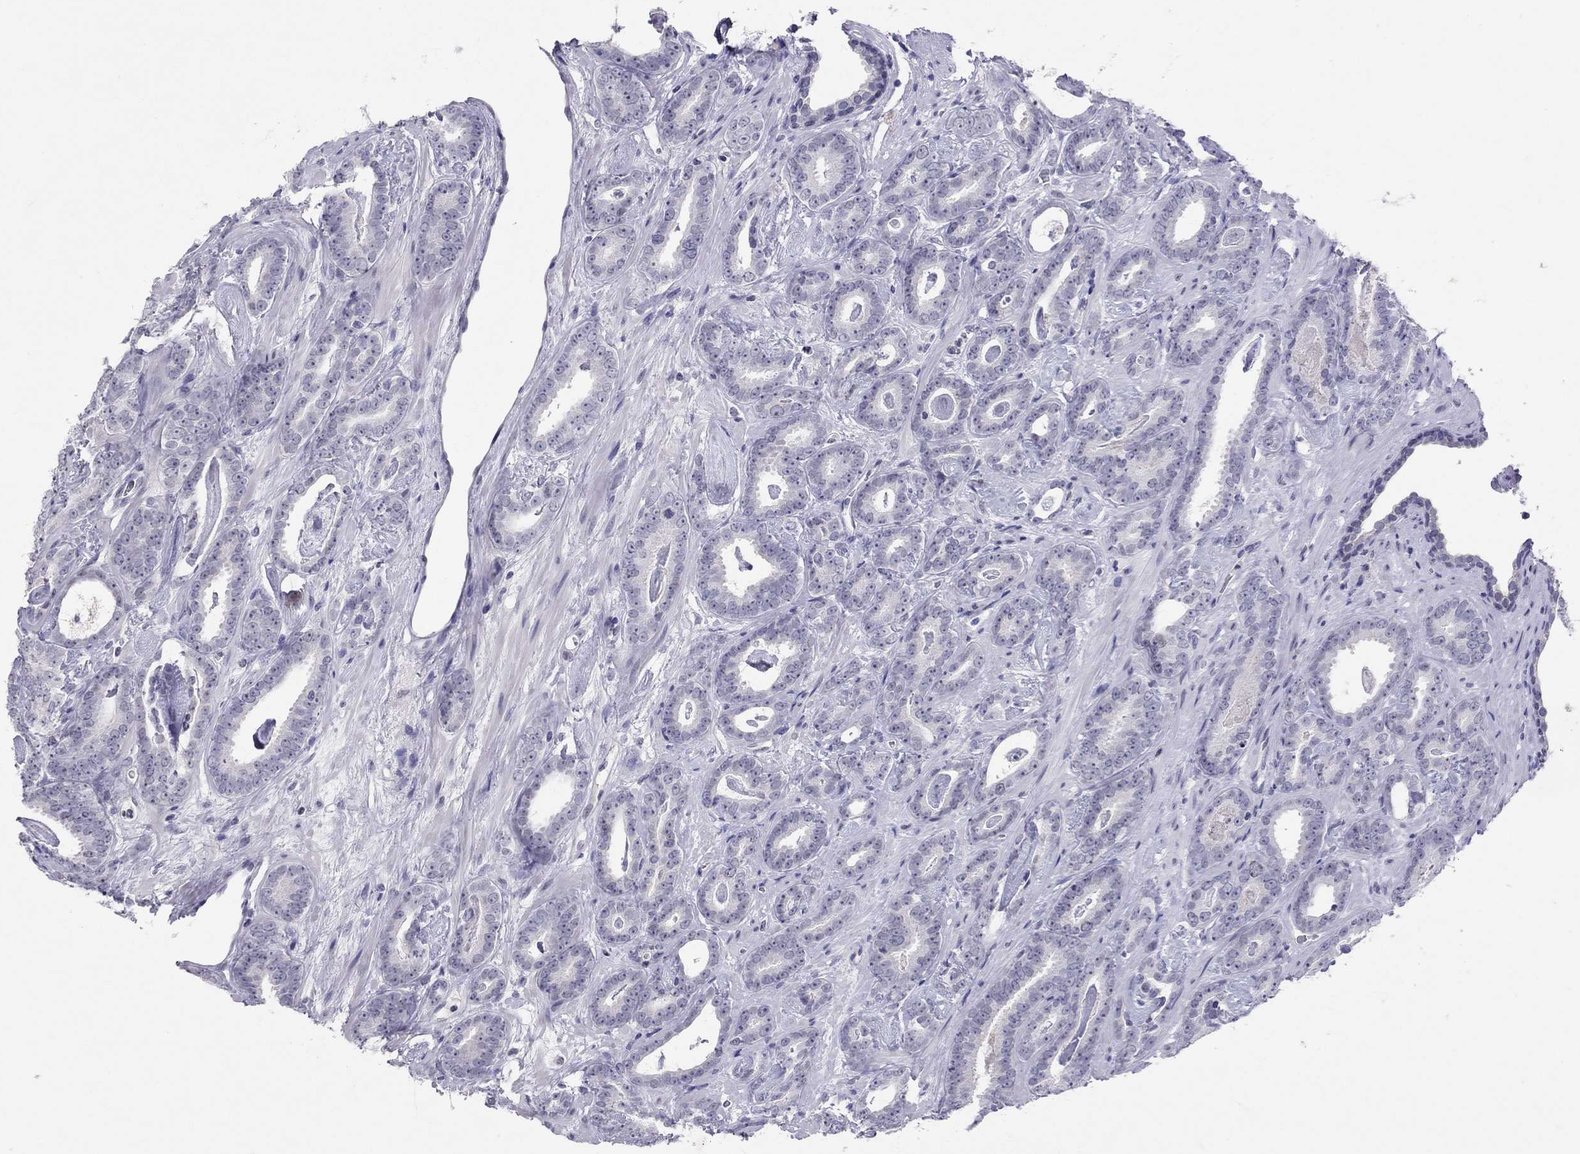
{"staining": {"intensity": "negative", "quantity": "none", "location": "none"}, "tissue": "prostate cancer", "cell_type": "Tumor cells", "image_type": "cancer", "snomed": [{"axis": "morphology", "description": "Adenocarcinoma, Medium grade"}, {"axis": "topography", "description": "Prostate and seminal vesicle, NOS"}, {"axis": "topography", "description": "Prostate"}], "caption": "This is an immunohistochemistry micrograph of human prostate cancer (adenocarcinoma (medium-grade)). There is no expression in tumor cells.", "gene": "JHY", "patient": {"sex": "male", "age": 54}}